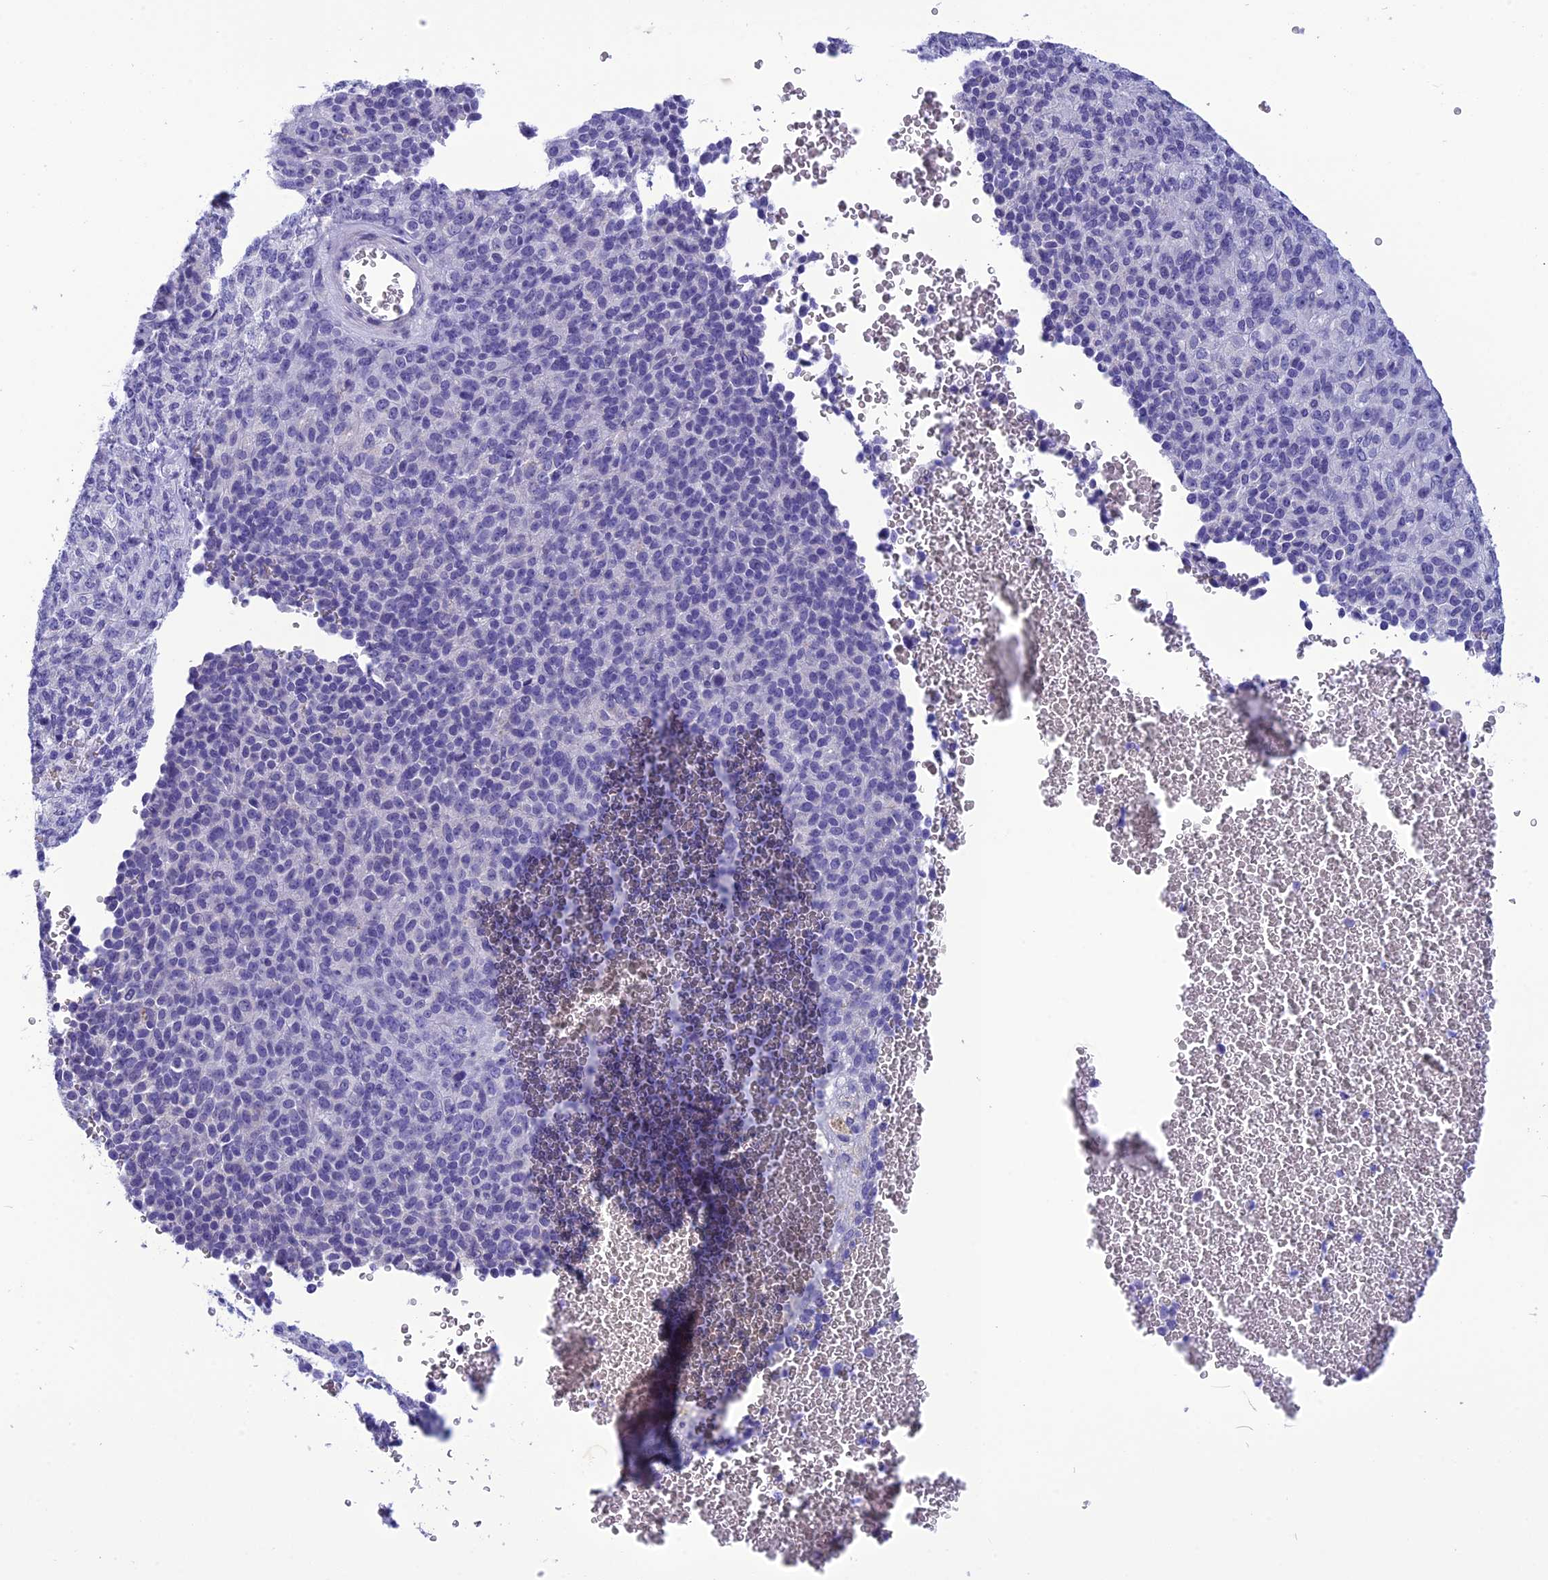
{"staining": {"intensity": "negative", "quantity": "none", "location": "none"}, "tissue": "melanoma", "cell_type": "Tumor cells", "image_type": "cancer", "snomed": [{"axis": "morphology", "description": "Malignant melanoma, Metastatic site"}, {"axis": "topography", "description": "Brain"}], "caption": "Tumor cells show no significant staining in malignant melanoma (metastatic site).", "gene": "BBS2", "patient": {"sex": "female", "age": 56}}